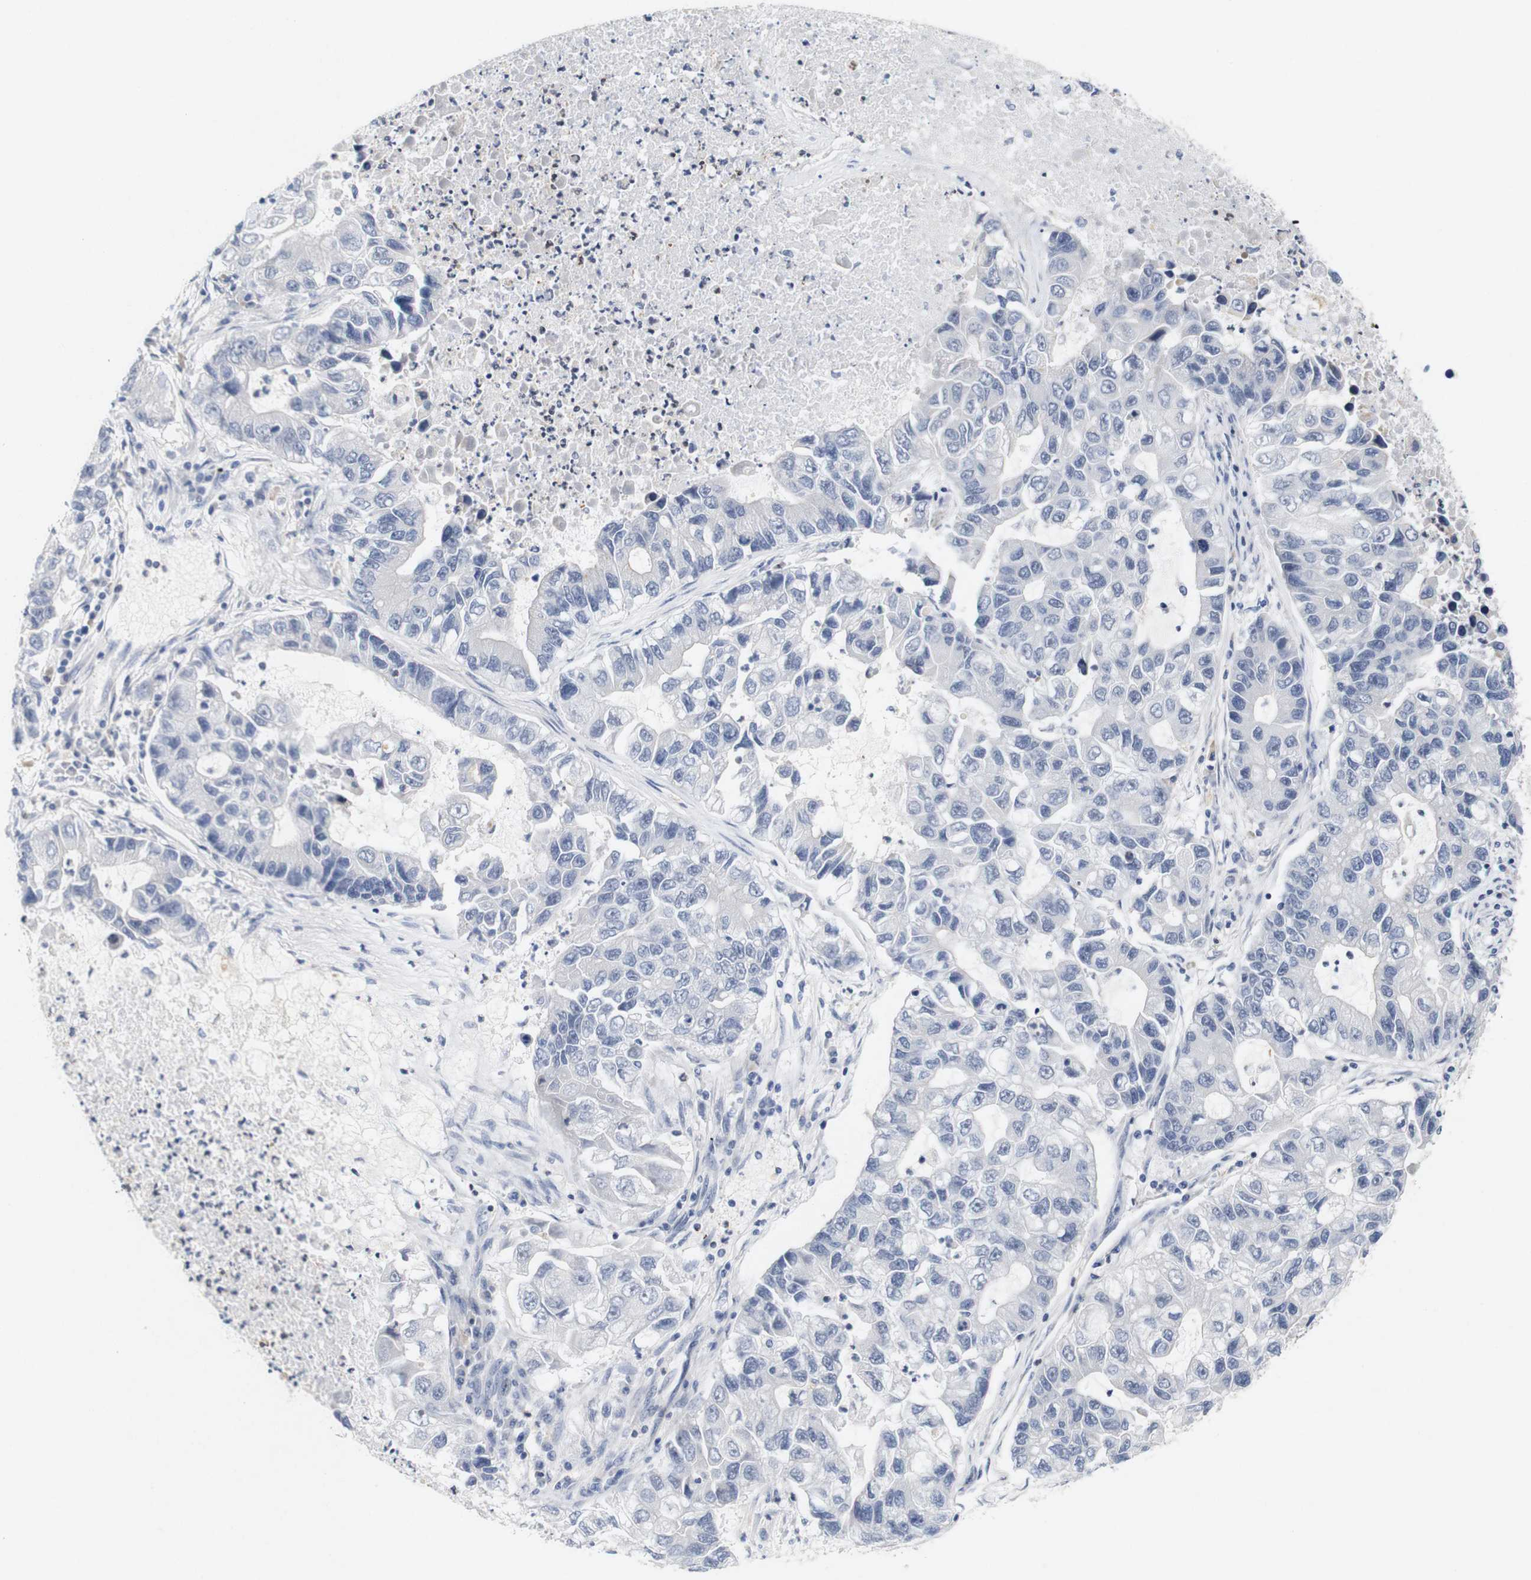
{"staining": {"intensity": "negative", "quantity": "none", "location": "none"}, "tissue": "lung cancer", "cell_type": "Tumor cells", "image_type": "cancer", "snomed": [{"axis": "morphology", "description": "Adenocarcinoma, NOS"}, {"axis": "topography", "description": "Lung"}], "caption": "The micrograph reveals no significant expression in tumor cells of adenocarcinoma (lung). The staining was performed using DAB (3,3'-diaminobenzidine) to visualize the protein expression in brown, while the nuclei were stained in blue with hematoxylin (Magnification: 20x).", "gene": "CYB561", "patient": {"sex": "female", "age": 51}}